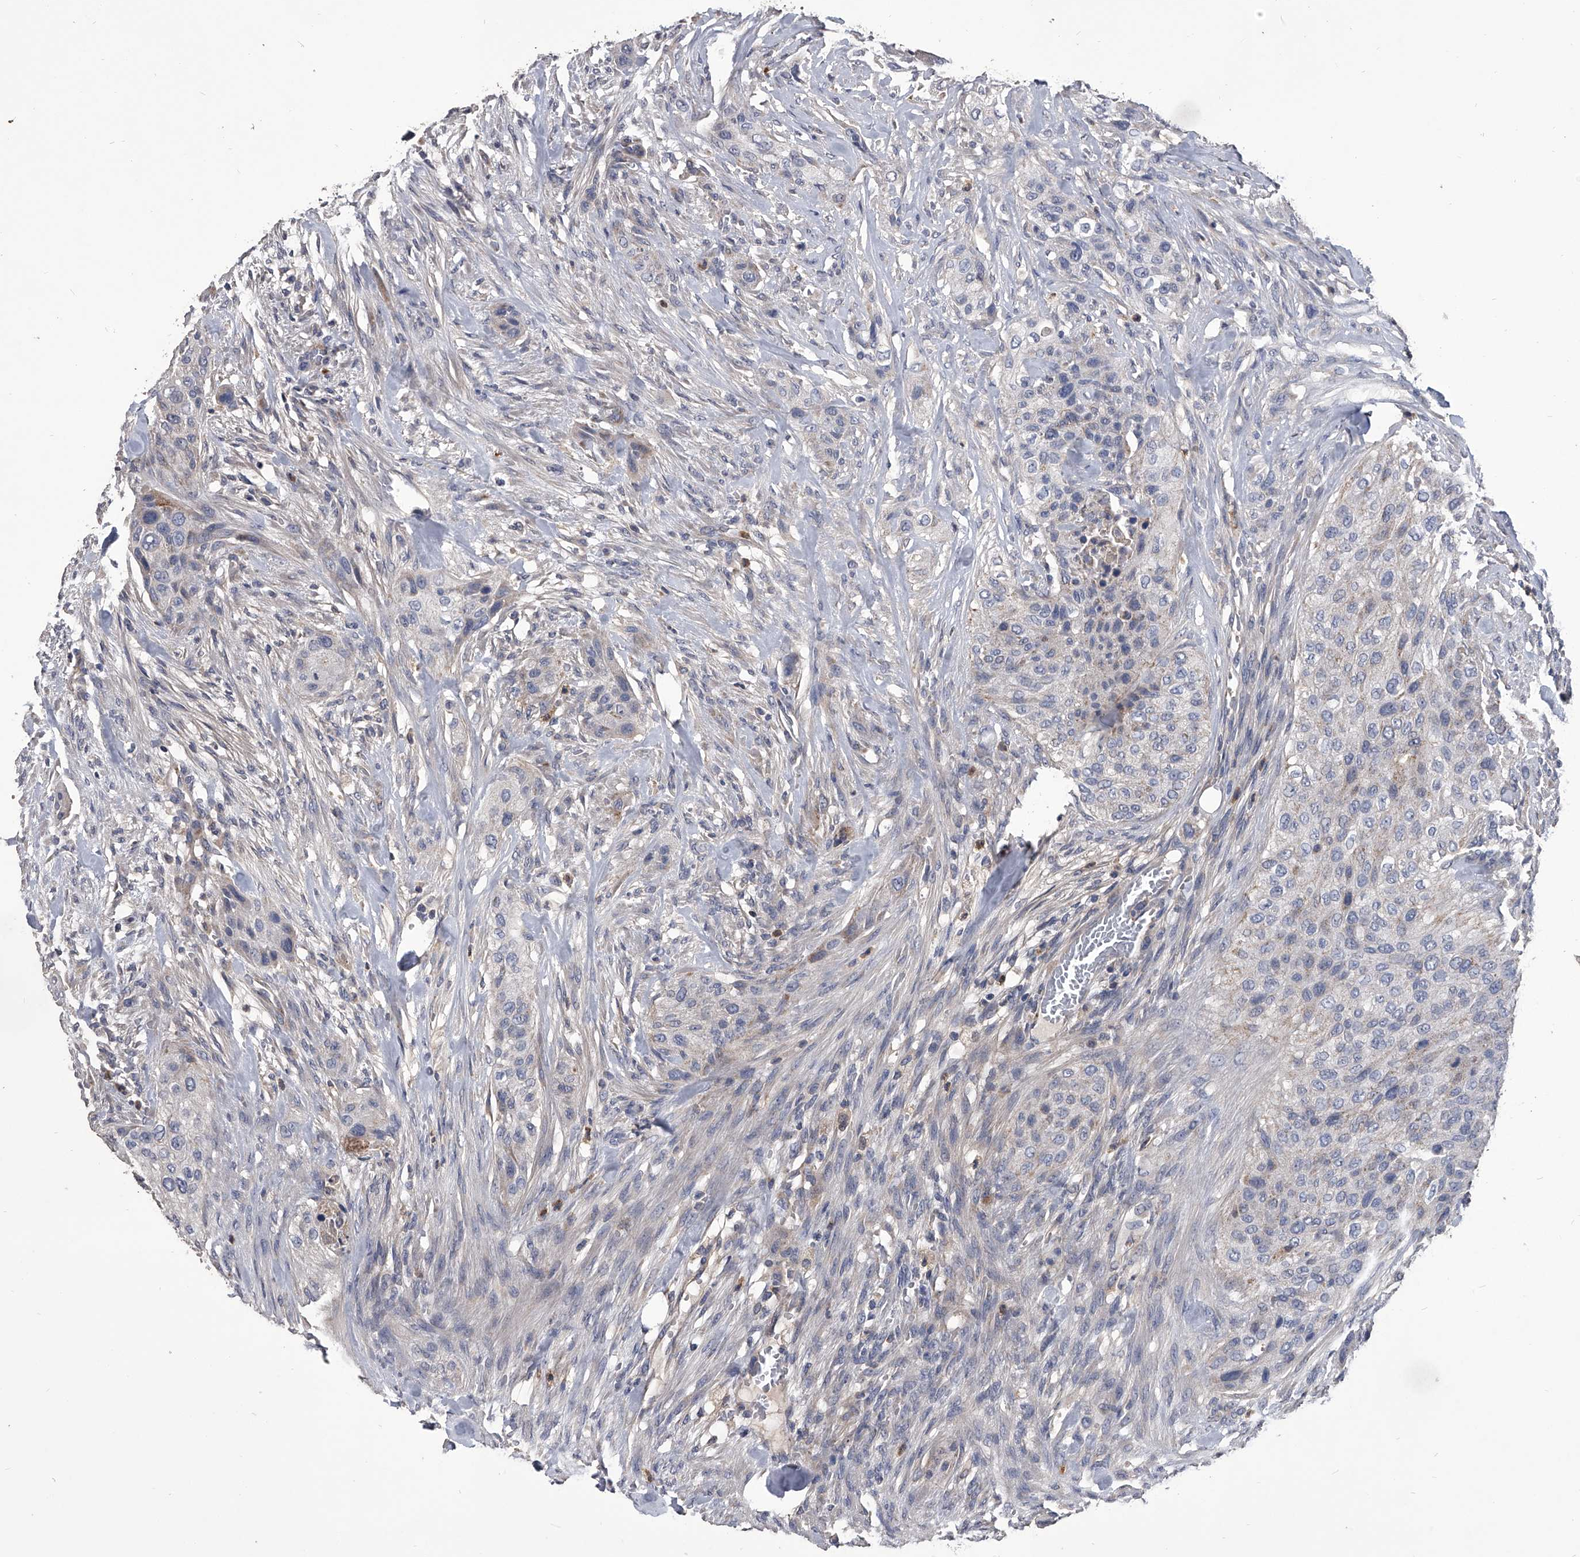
{"staining": {"intensity": "negative", "quantity": "none", "location": "none"}, "tissue": "urothelial cancer", "cell_type": "Tumor cells", "image_type": "cancer", "snomed": [{"axis": "morphology", "description": "Urothelial carcinoma, High grade"}, {"axis": "topography", "description": "Urinary bladder"}], "caption": "Immunohistochemical staining of urothelial carcinoma (high-grade) shows no significant staining in tumor cells.", "gene": "NRP1", "patient": {"sex": "male", "age": 35}}